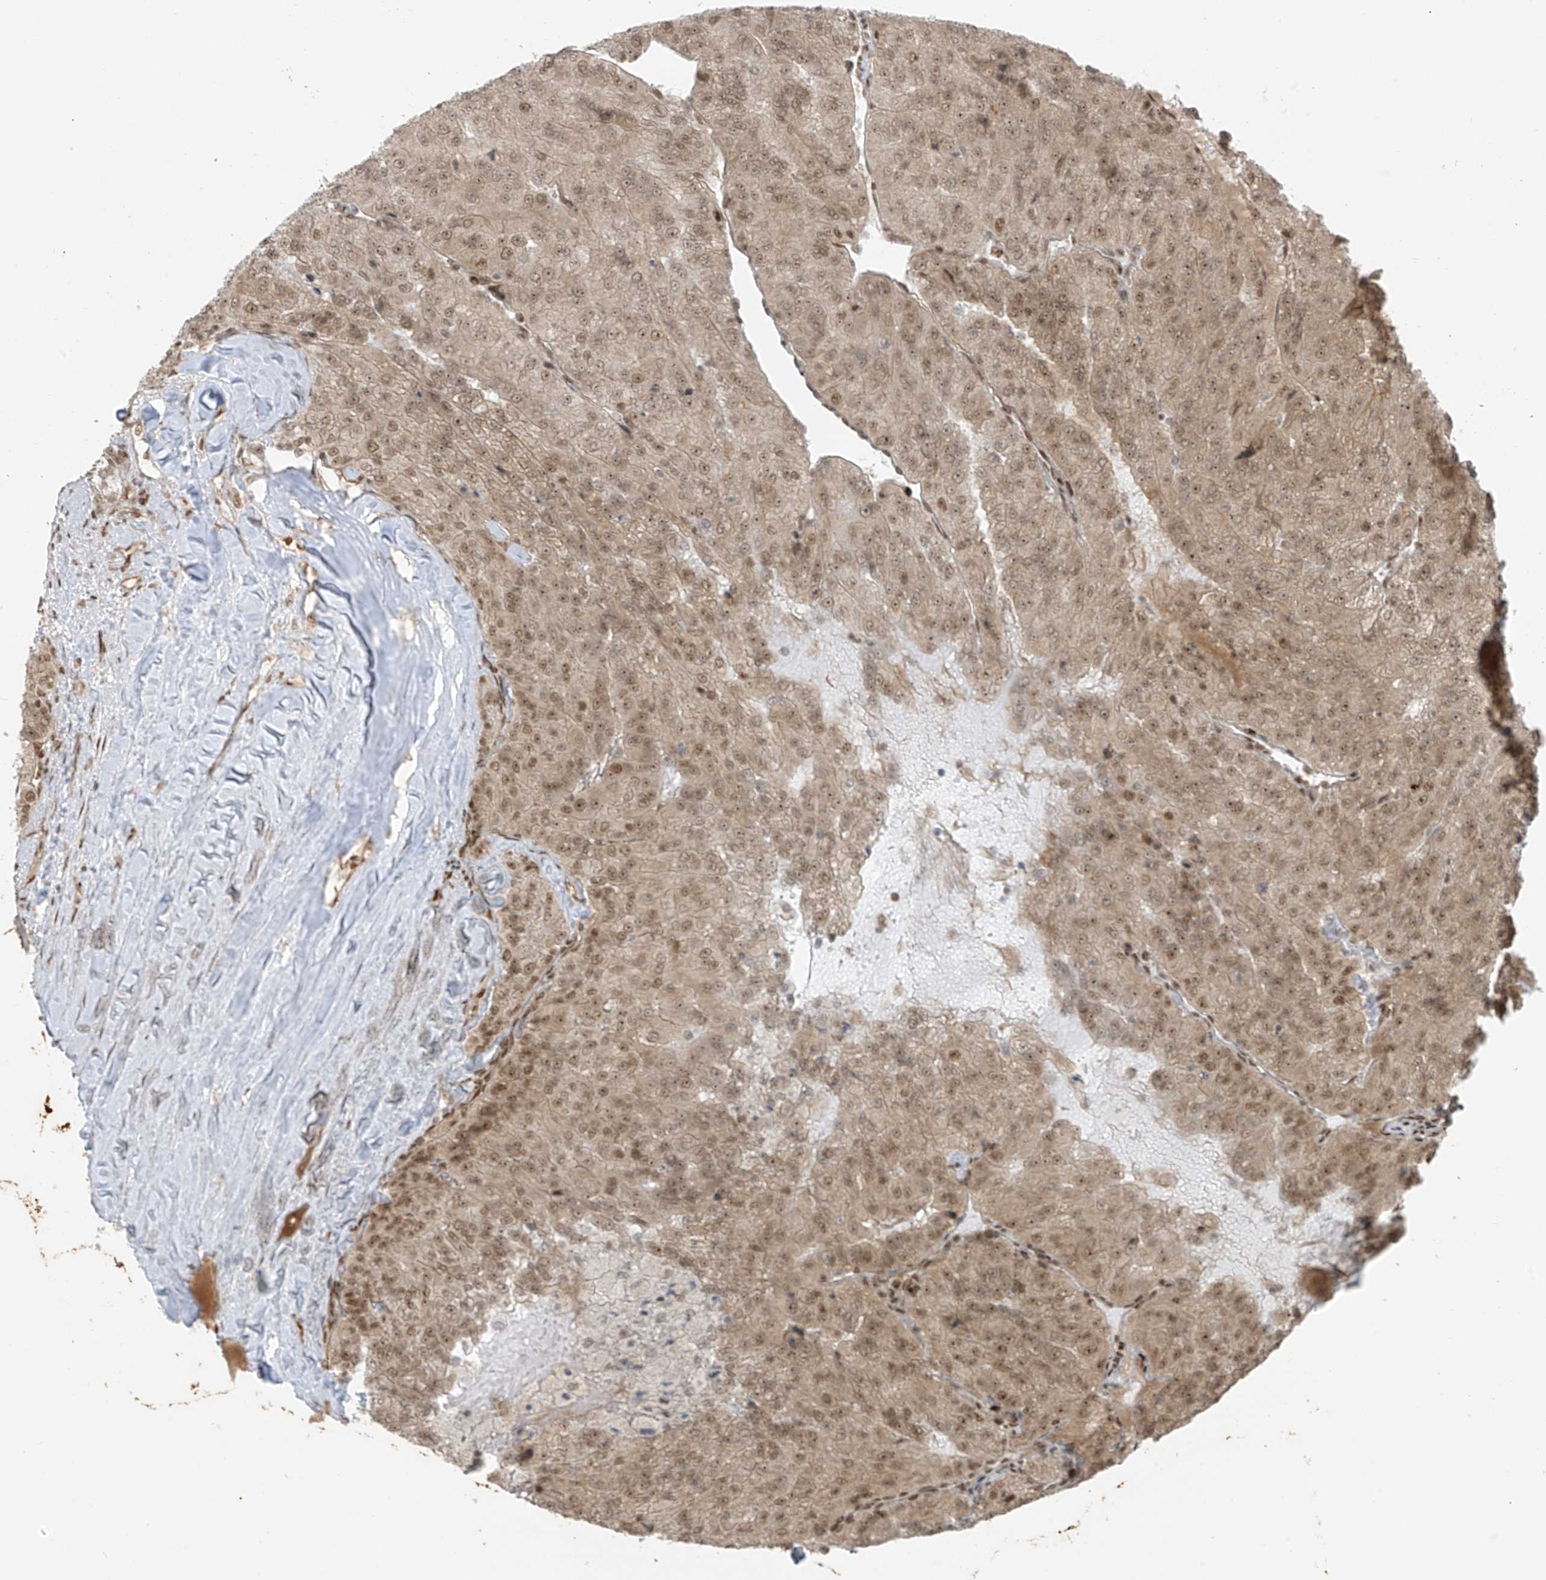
{"staining": {"intensity": "moderate", "quantity": ">75%", "location": "nuclear"}, "tissue": "renal cancer", "cell_type": "Tumor cells", "image_type": "cancer", "snomed": [{"axis": "morphology", "description": "Adenocarcinoma, NOS"}, {"axis": "topography", "description": "Kidney"}], "caption": "The image demonstrates staining of adenocarcinoma (renal), revealing moderate nuclear protein staining (brown color) within tumor cells. The staining is performed using DAB brown chromogen to label protein expression. The nuclei are counter-stained blue using hematoxylin.", "gene": "ARHGEF3", "patient": {"sex": "female", "age": 63}}